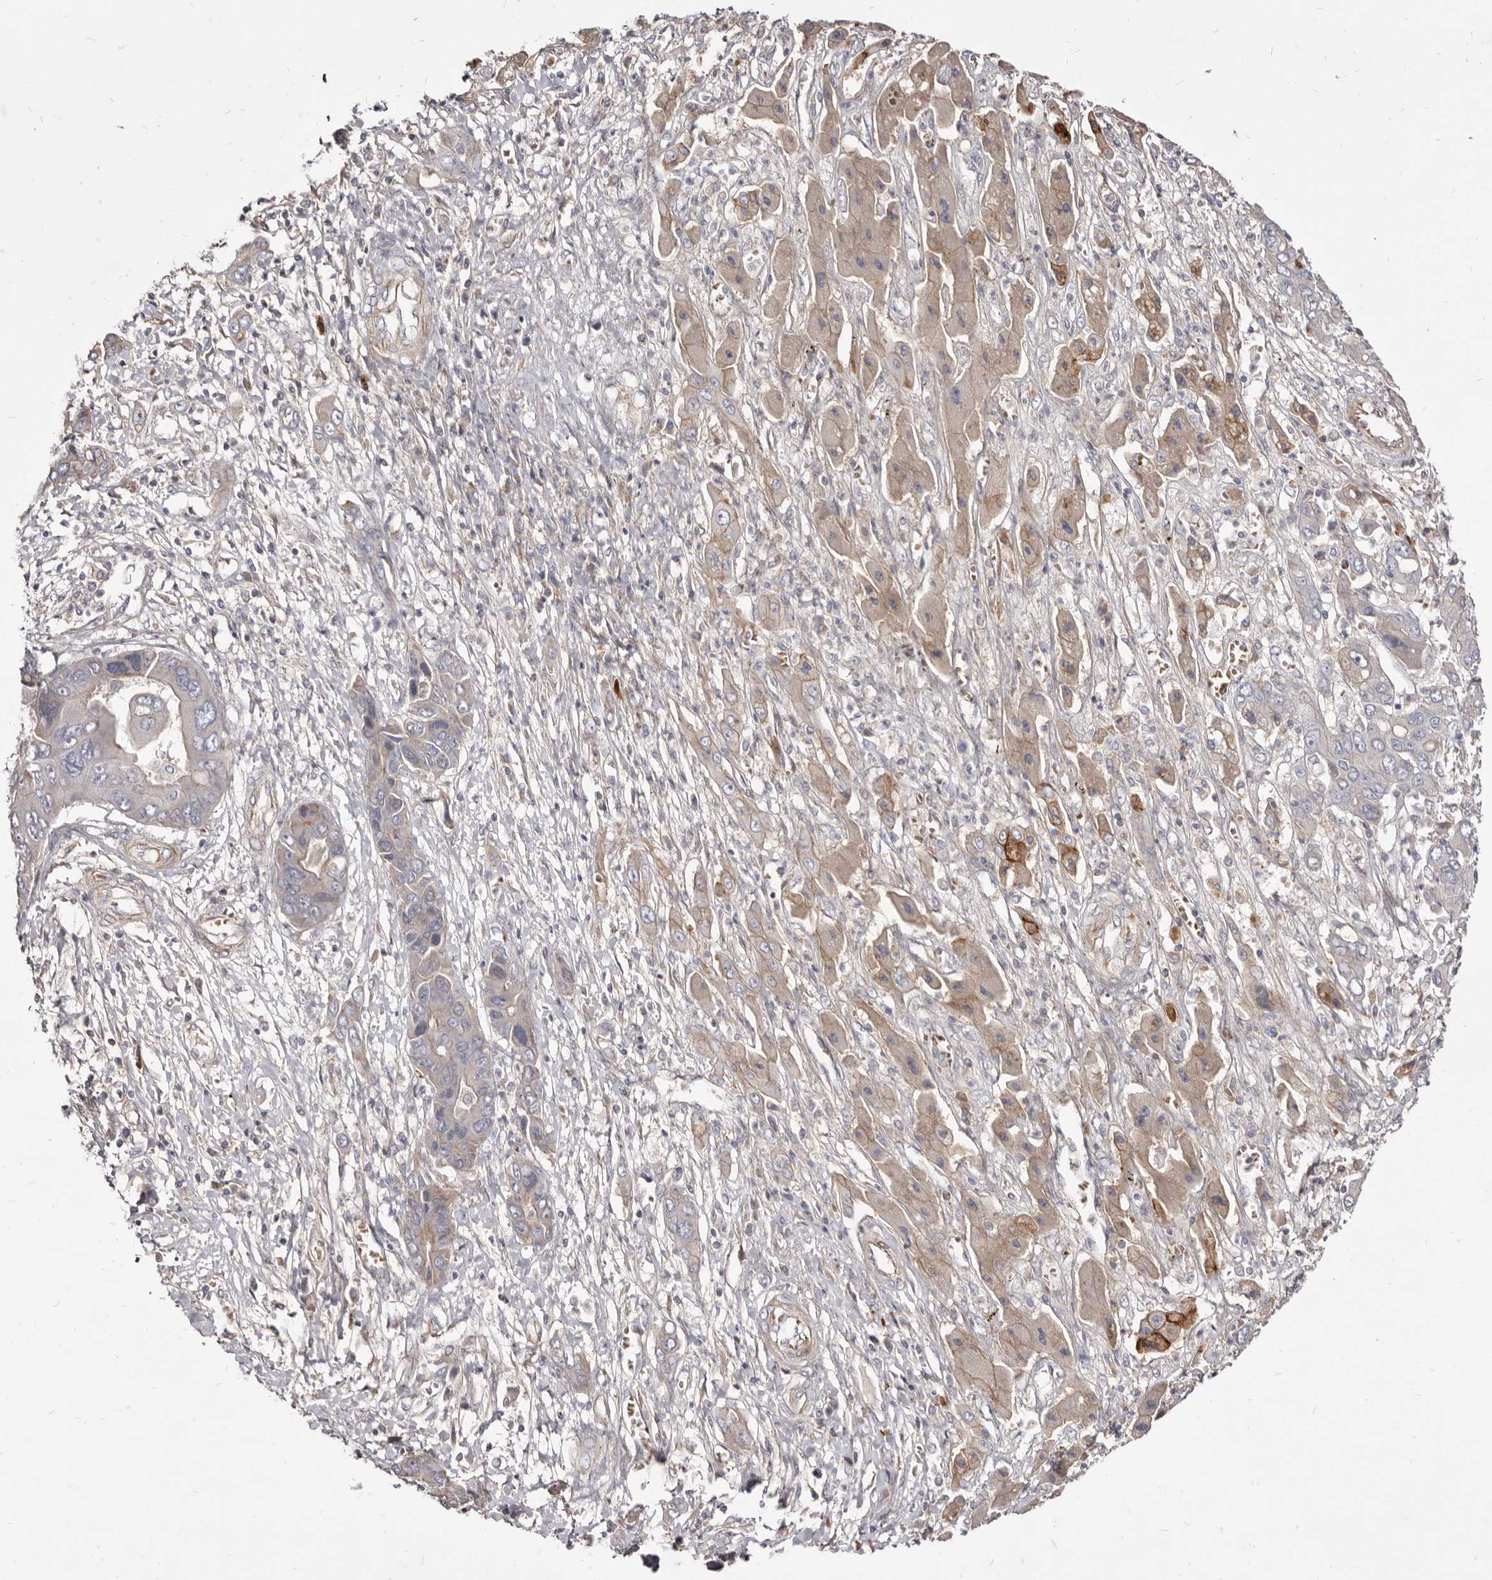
{"staining": {"intensity": "negative", "quantity": "none", "location": "none"}, "tissue": "liver cancer", "cell_type": "Tumor cells", "image_type": "cancer", "snomed": [{"axis": "morphology", "description": "Cholangiocarcinoma"}, {"axis": "topography", "description": "Liver"}], "caption": "IHC photomicrograph of neoplastic tissue: liver cholangiocarcinoma stained with DAB (3,3'-diaminobenzidine) demonstrates no significant protein positivity in tumor cells.", "gene": "FAS", "patient": {"sex": "male", "age": 67}}